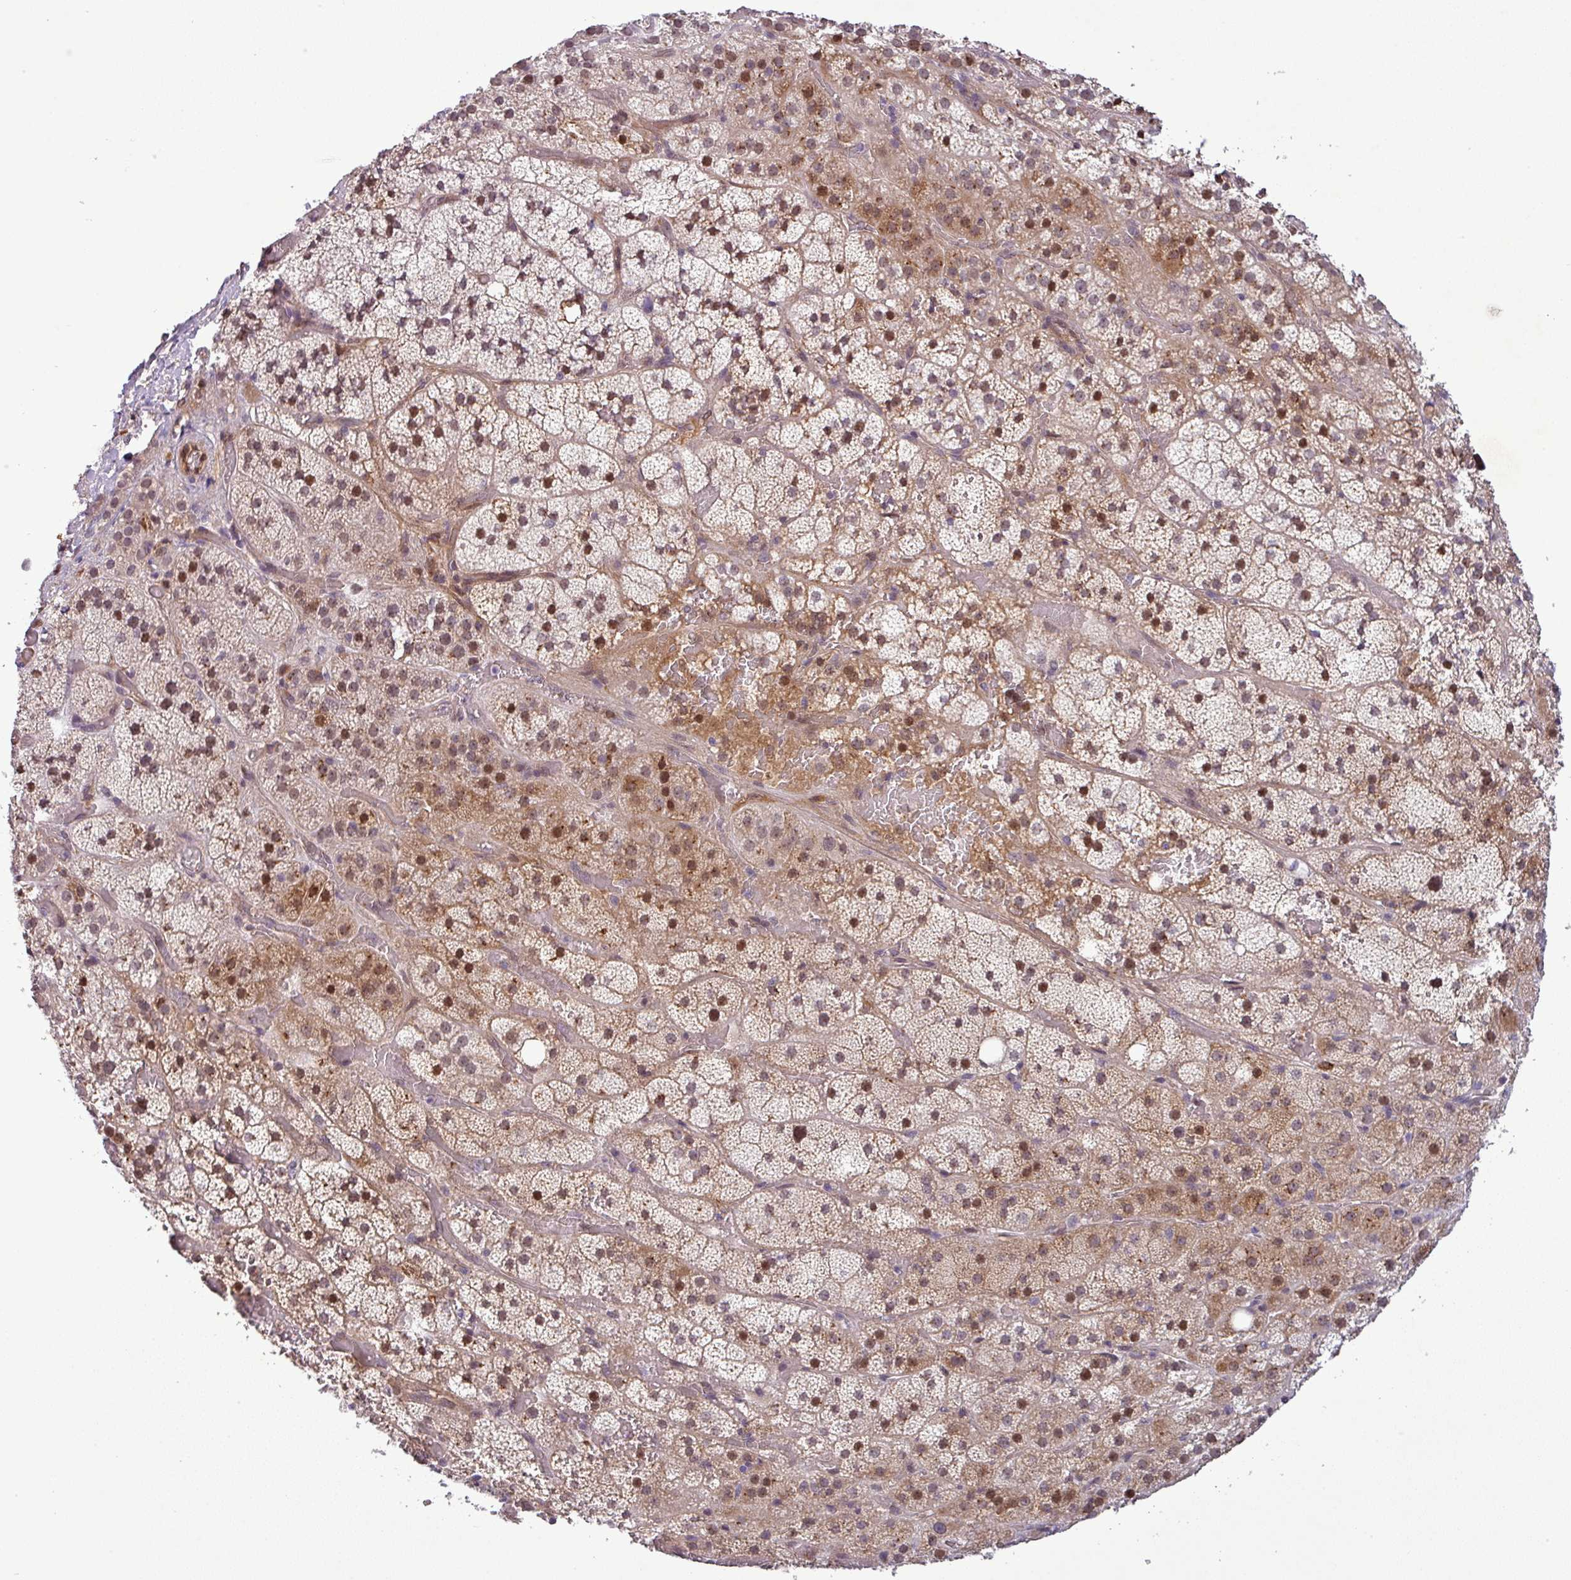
{"staining": {"intensity": "moderate", "quantity": ">75%", "location": "cytoplasmic/membranous,nuclear"}, "tissue": "adrenal gland", "cell_type": "Glandular cells", "image_type": "normal", "snomed": [{"axis": "morphology", "description": "Normal tissue, NOS"}, {"axis": "topography", "description": "Adrenal gland"}], "caption": "This photomicrograph shows immunohistochemistry (IHC) staining of normal adrenal gland, with medium moderate cytoplasmic/membranous,nuclear staining in about >75% of glandular cells.", "gene": "PCDH1", "patient": {"sex": "male", "age": 57}}